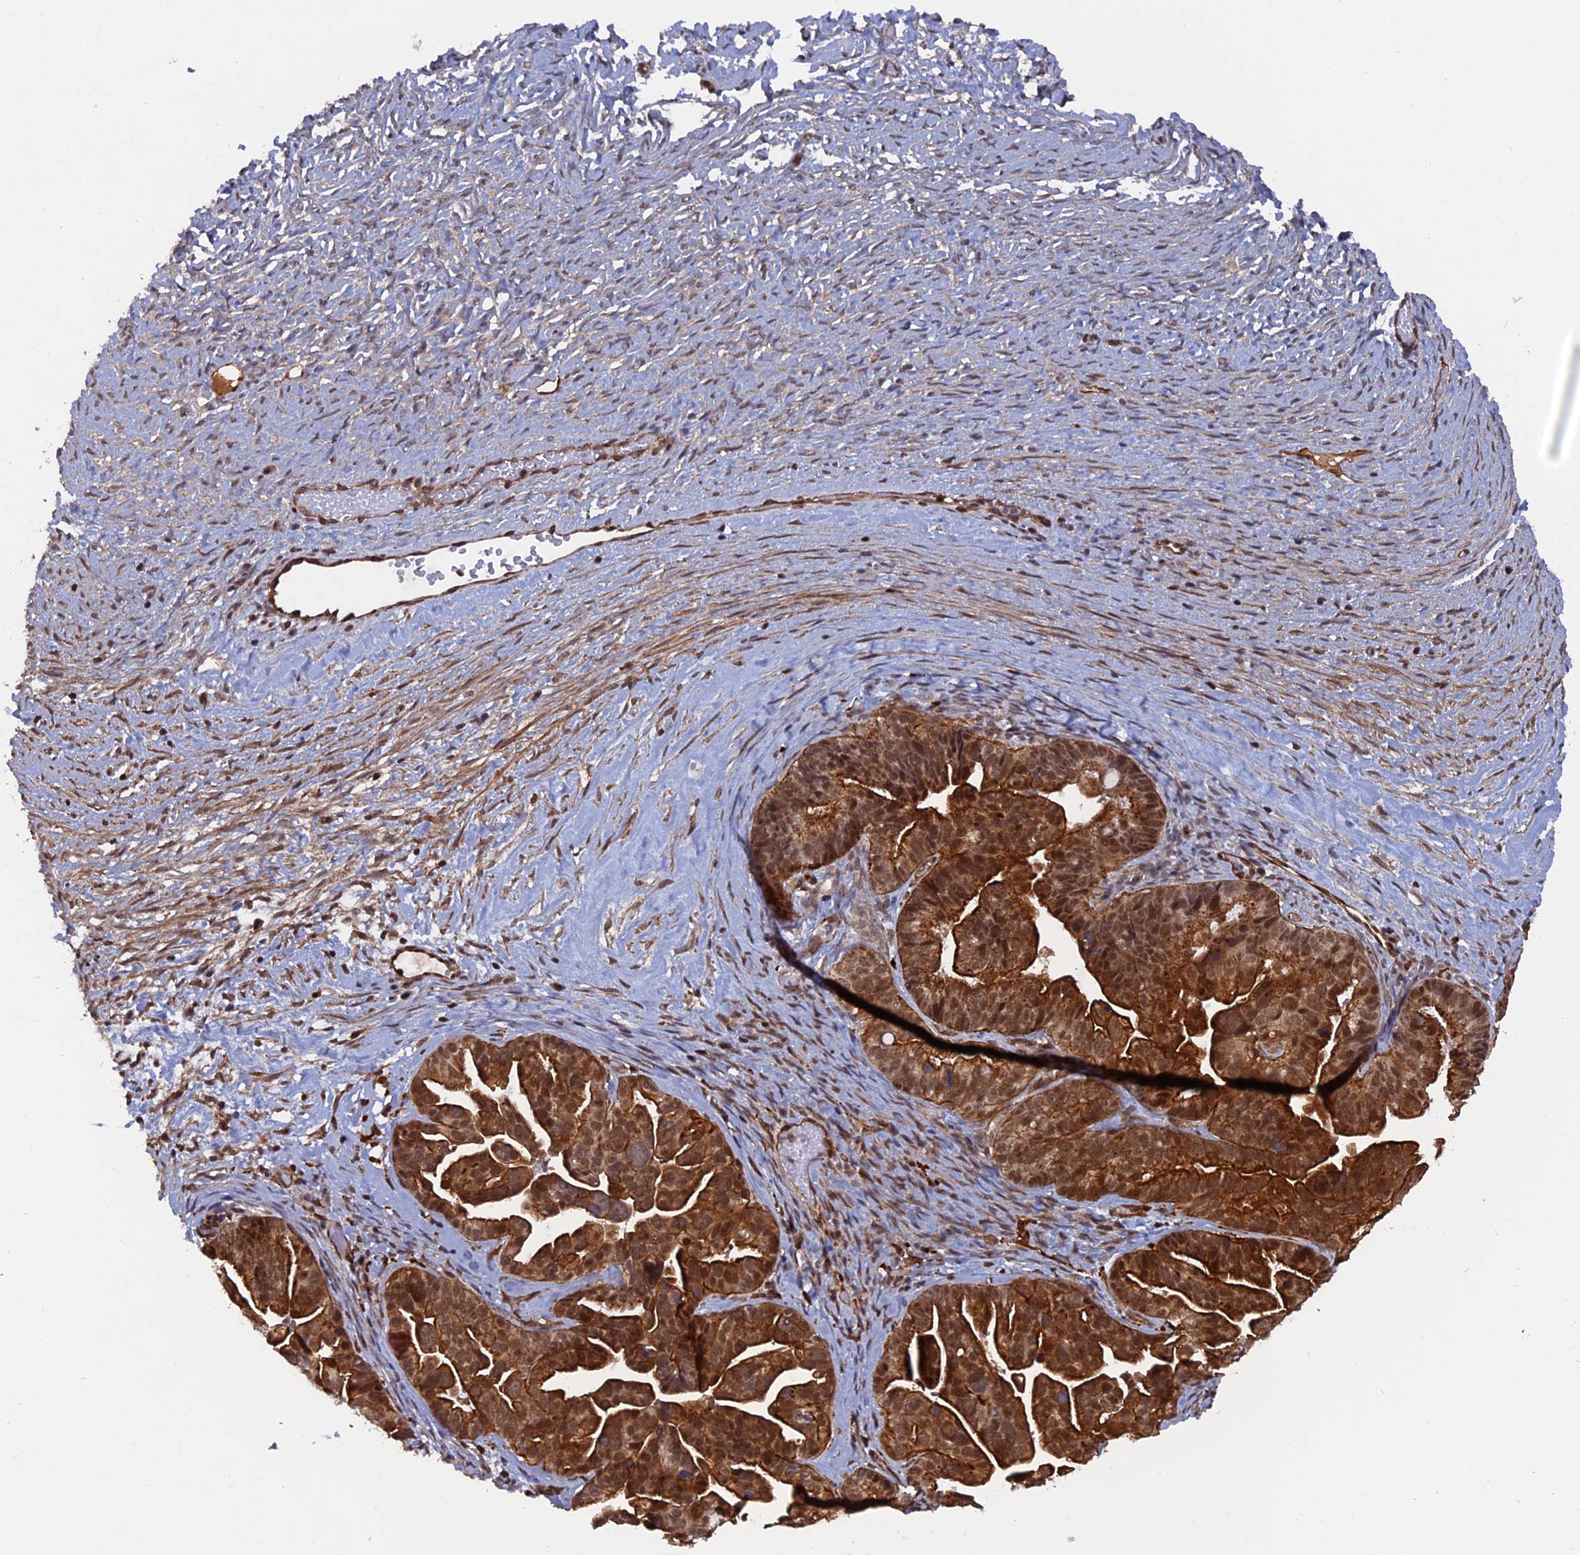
{"staining": {"intensity": "strong", "quantity": ">75%", "location": "cytoplasmic/membranous,nuclear"}, "tissue": "ovarian cancer", "cell_type": "Tumor cells", "image_type": "cancer", "snomed": [{"axis": "morphology", "description": "Cystadenocarcinoma, serous, NOS"}, {"axis": "topography", "description": "Ovary"}], "caption": "IHC of serous cystadenocarcinoma (ovarian) reveals high levels of strong cytoplasmic/membranous and nuclear positivity in approximately >75% of tumor cells.", "gene": "NOSIP", "patient": {"sex": "female", "age": 56}}